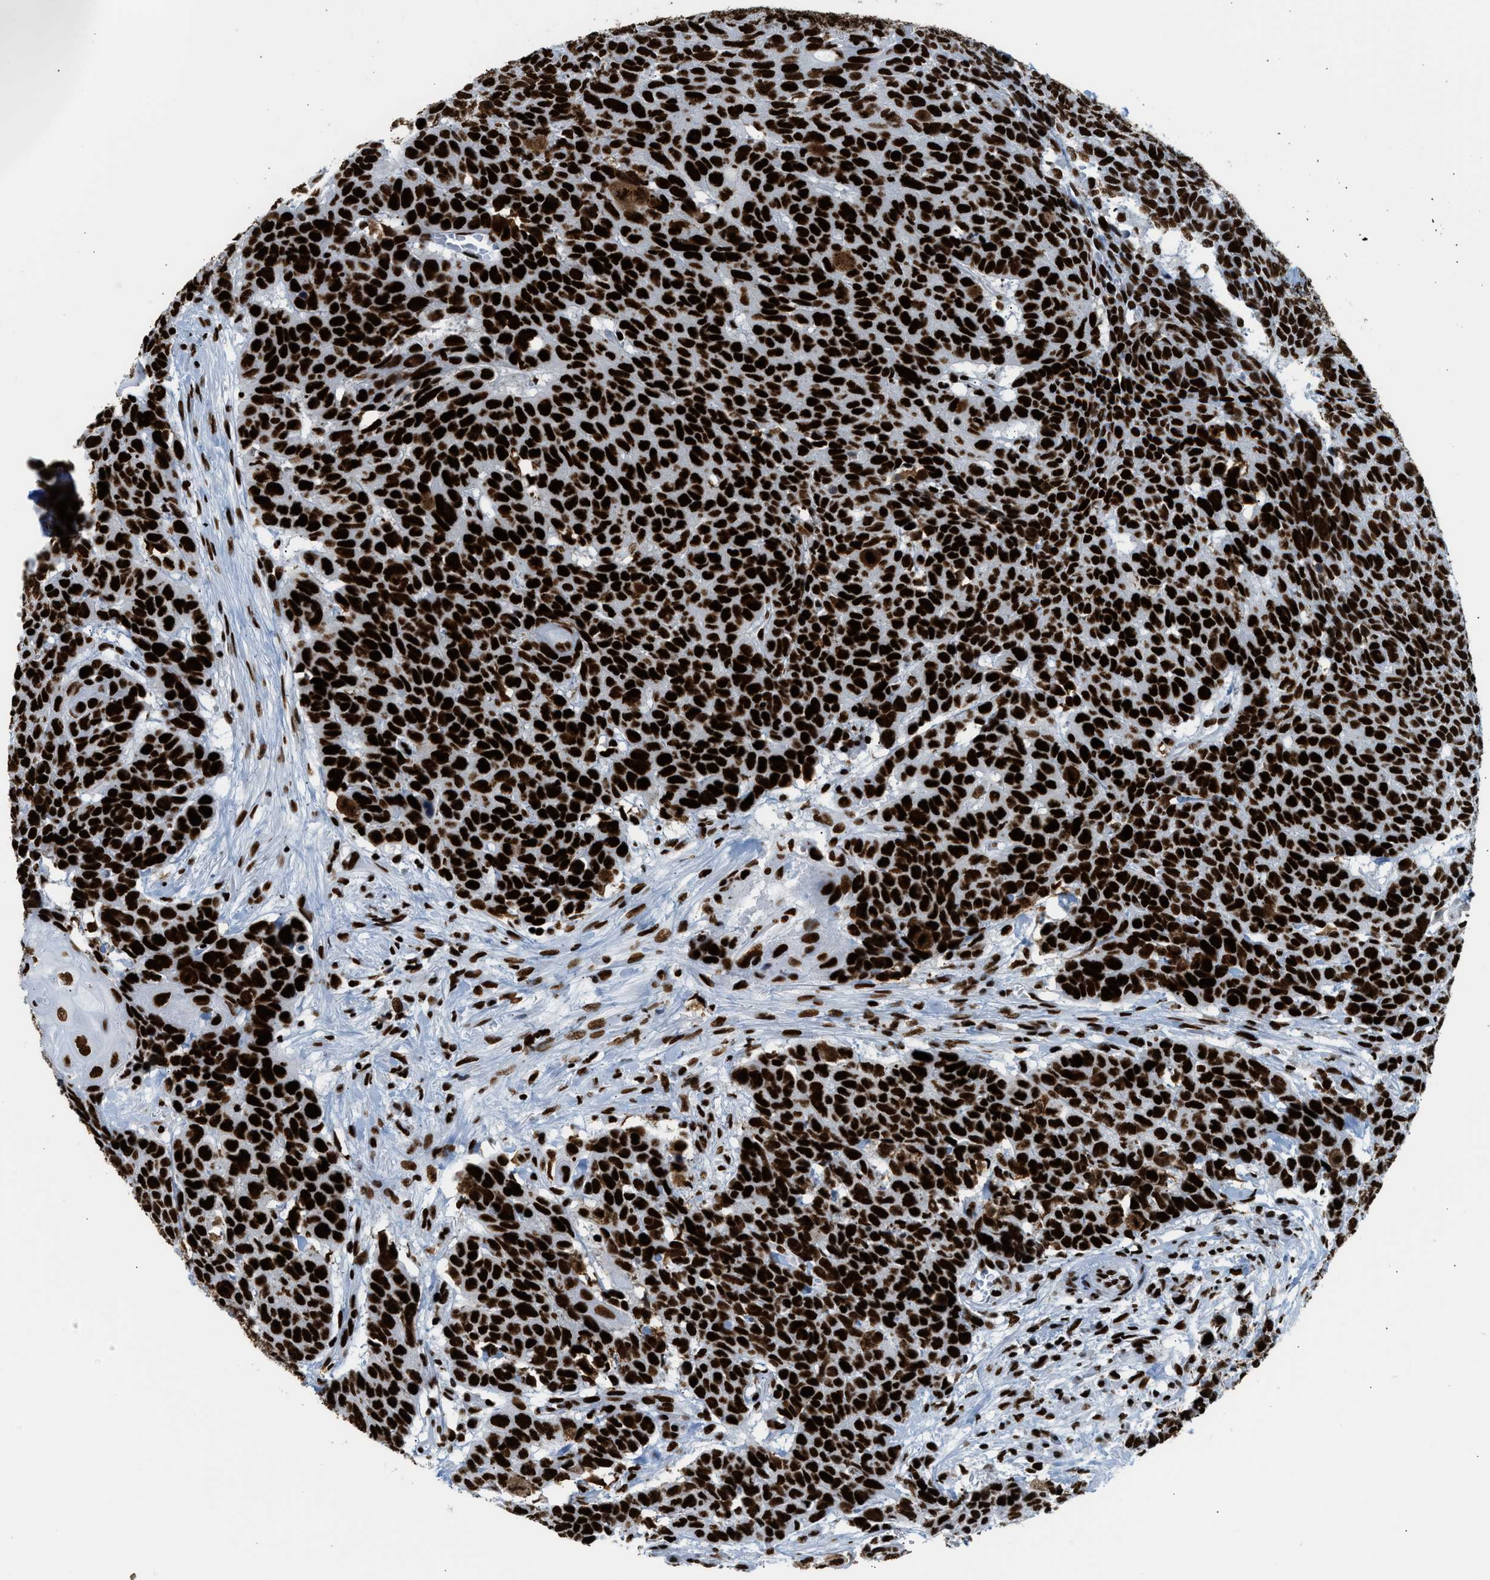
{"staining": {"intensity": "strong", "quantity": ">75%", "location": "nuclear"}, "tissue": "head and neck cancer", "cell_type": "Tumor cells", "image_type": "cancer", "snomed": [{"axis": "morphology", "description": "Squamous cell carcinoma, NOS"}, {"axis": "topography", "description": "Head-Neck"}], "caption": "Tumor cells reveal high levels of strong nuclear expression in approximately >75% of cells in human squamous cell carcinoma (head and neck).", "gene": "PIF1", "patient": {"sex": "male", "age": 66}}